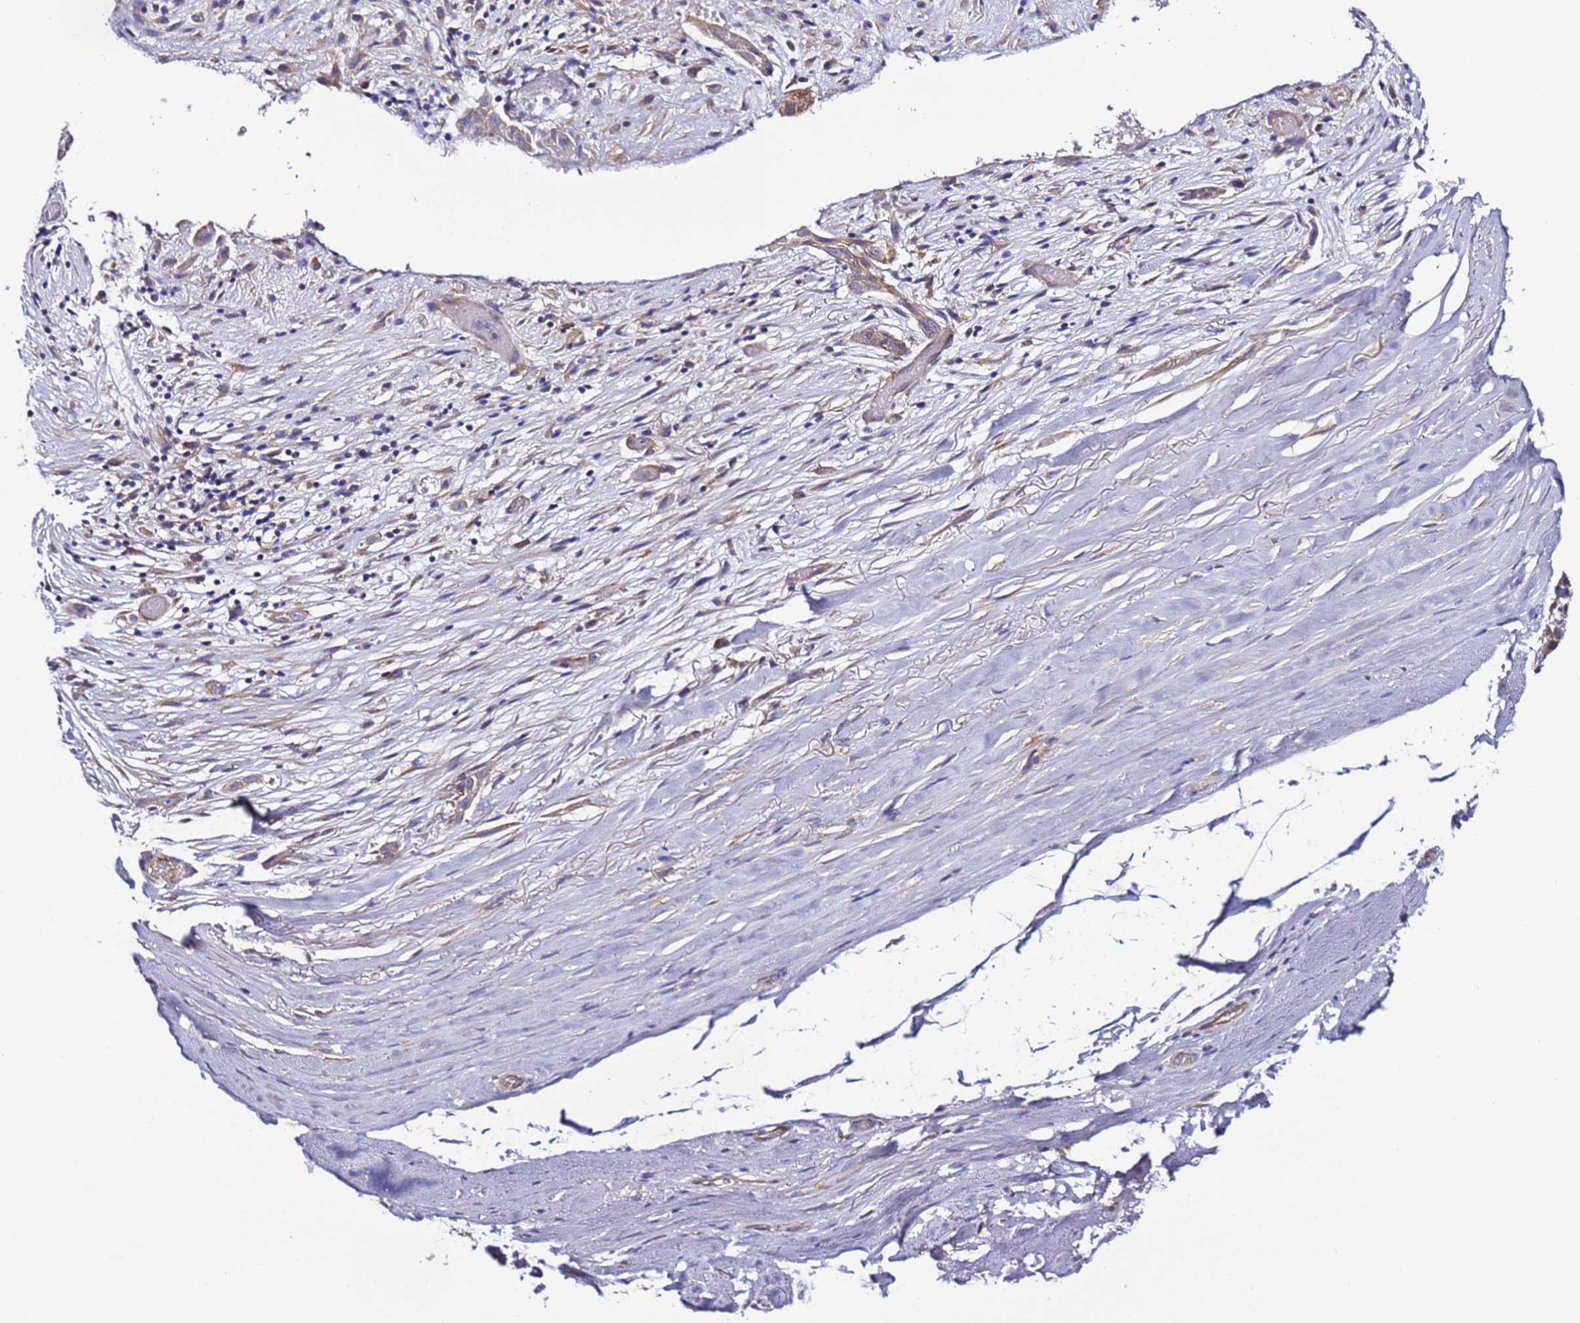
{"staining": {"intensity": "negative", "quantity": "none", "location": "none"}, "tissue": "adipose tissue", "cell_type": "Adipocytes", "image_type": "normal", "snomed": [{"axis": "morphology", "description": "Normal tissue, NOS"}, {"axis": "morphology", "description": "Basal cell carcinoma"}, {"axis": "topography", "description": "Skin"}], "caption": "DAB immunohistochemical staining of benign human adipose tissue reveals no significant staining in adipocytes.", "gene": "SPCS1", "patient": {"sex": "female", "age": 89}}